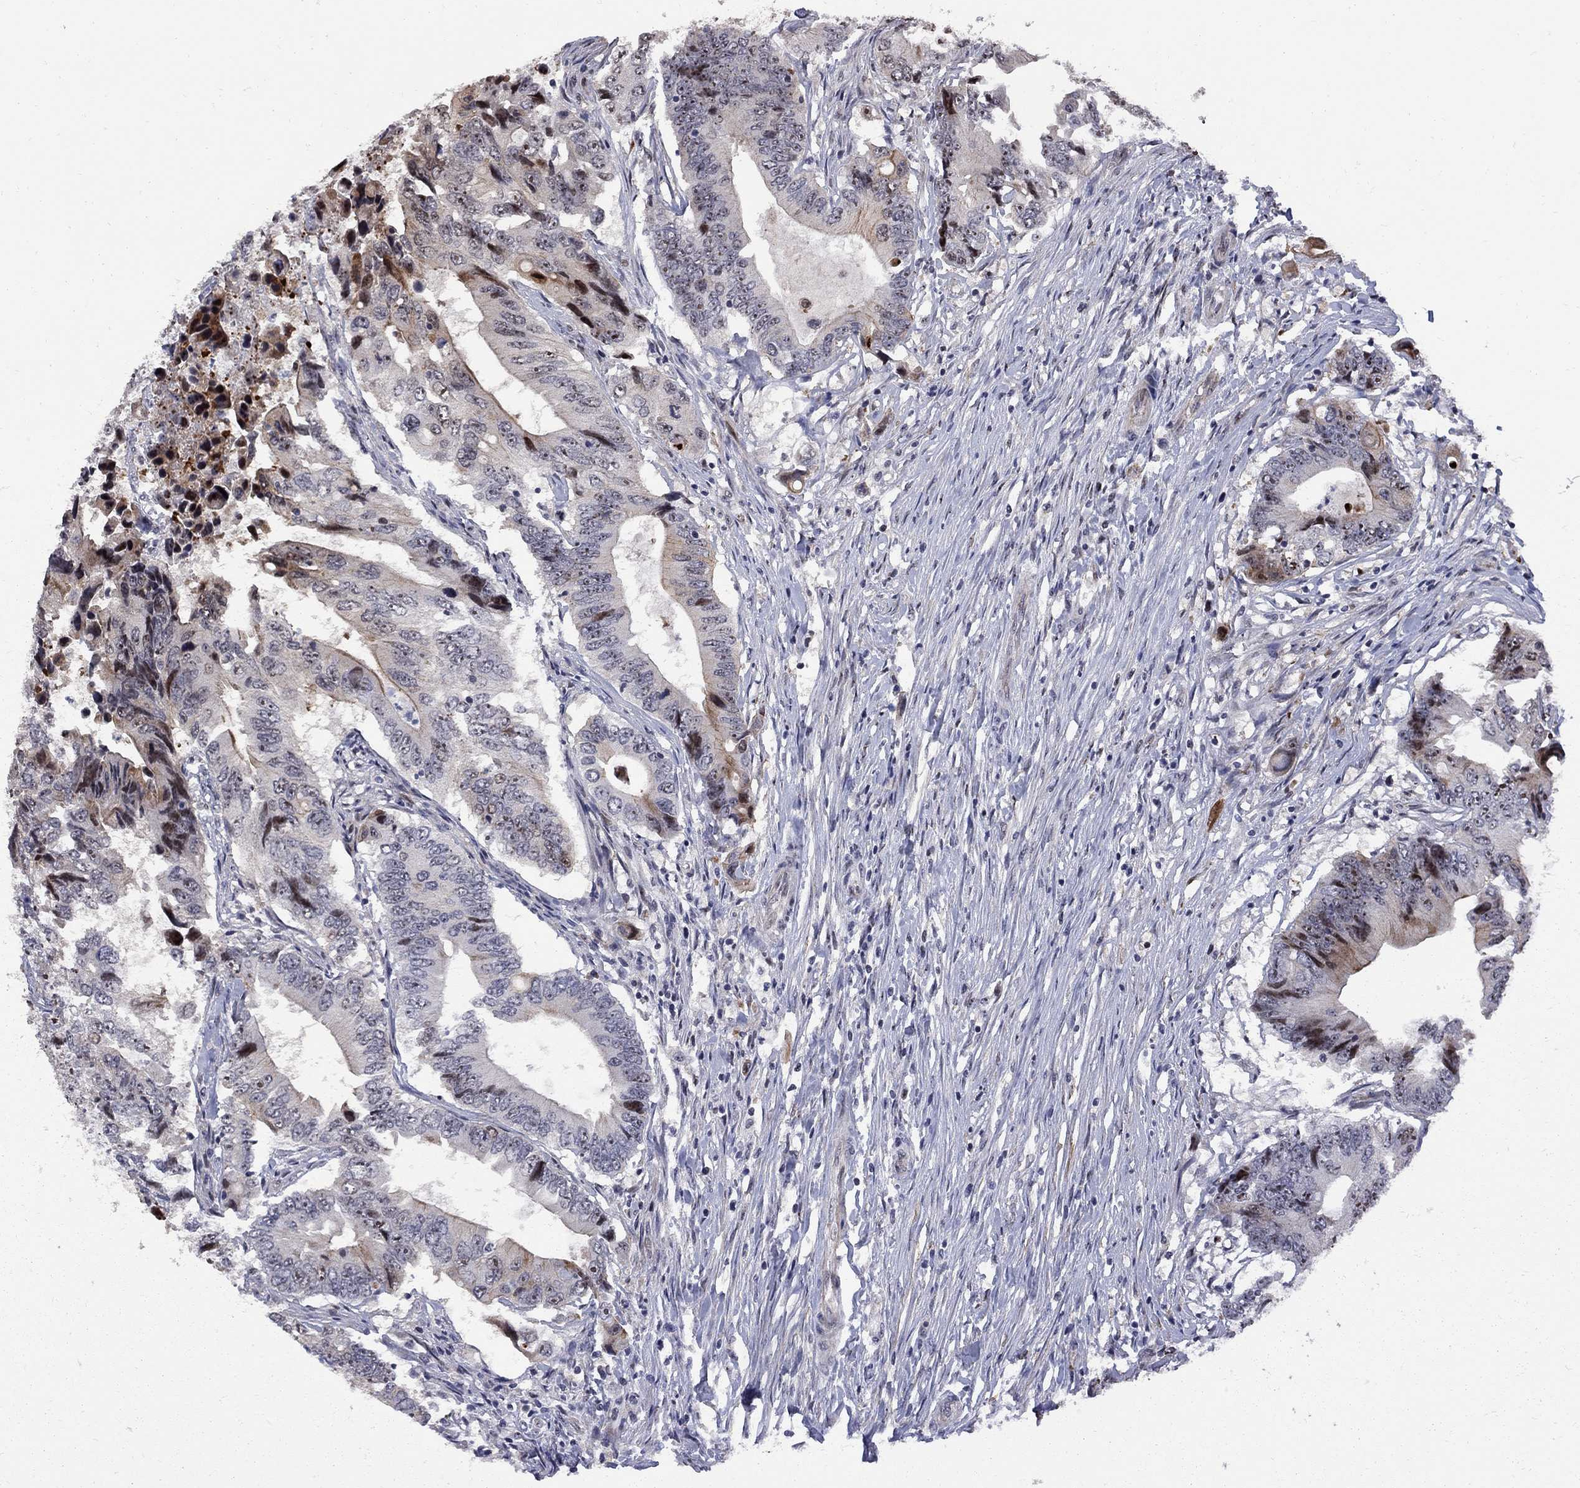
{"staining": {"intensity": "moderate", "quantity": "25%-75%", "location": "nuclear"}, "tissue": "colorectal cancer", "cell_type": "Tumor cells", "image_type": "cancer", "snomed": [{"axis": "morphology", "description": "Adenocarcinoma, NOS"}, {"axis": "topography", "description": "Colon"}], "caption": "Colorectal cancer (adenocarcinoma) tissue shows moderate nuclear staining in about 25%-75% of tumor cells", "gene": "DHX33", "patient": {"sex": "female", "age": 90}}